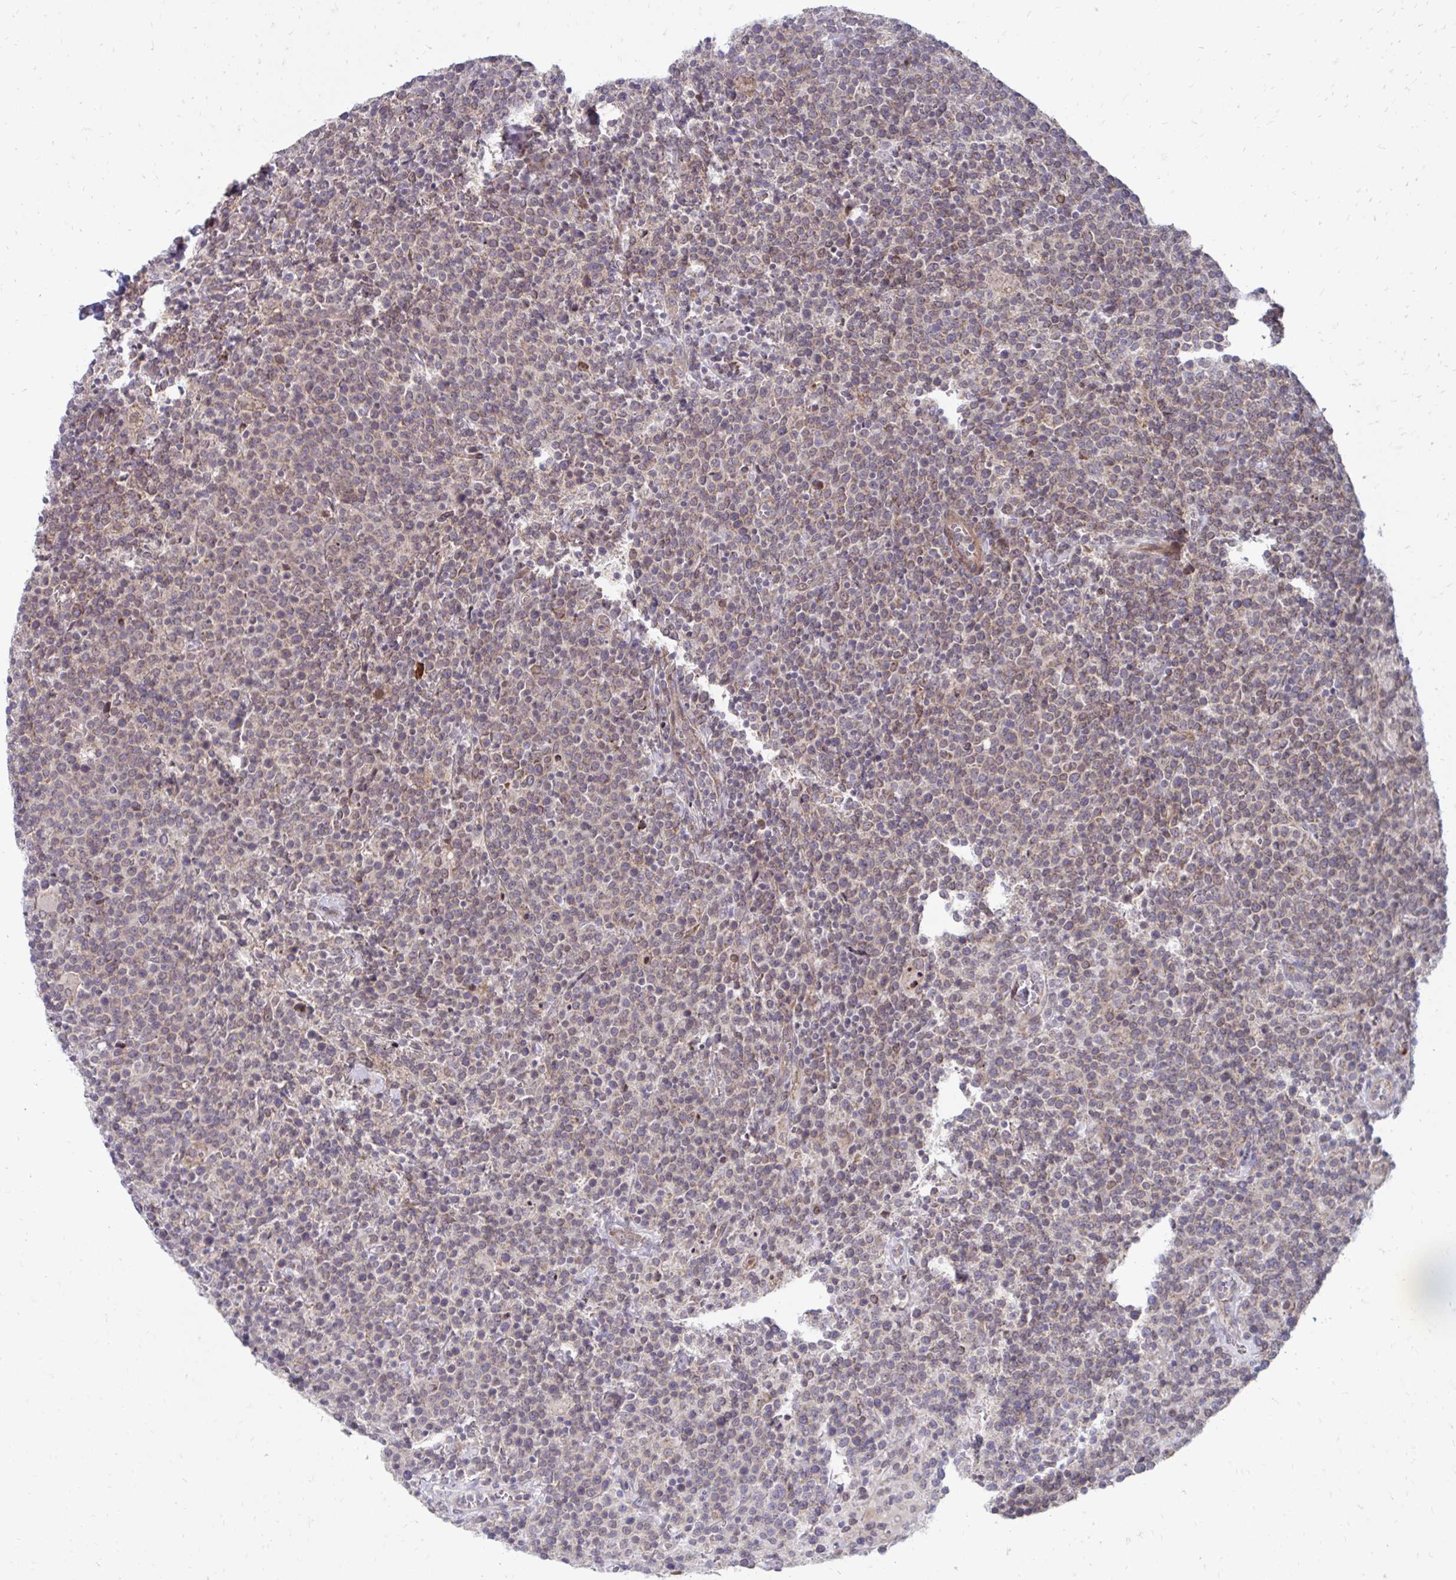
{"staining": {"intensity": "weak", "quantity": "25%-75%", "location": "cytoplasmic/membranous"}, "tissue": "lymphoma", "cell_type": "Tumor cells", "image_type": "cancer", "snomed": [{"axis": "morphology", "description": "Malignant lymphoma, non-Hodgkin's type, High grade"}, {"axis": "topography", "description": "Lymph node"}], "caption": "An image of human lymphoma stained for a protein exhibits weak cytoplasmic/membranous brown staining in tumor cells. (DAB (3,3'-diaminobenzidine) IHC, brown staining for protein, blue staining for nuclei).", "gene": "ITPR2", "patient": {"sex": "male", "age": 61}}